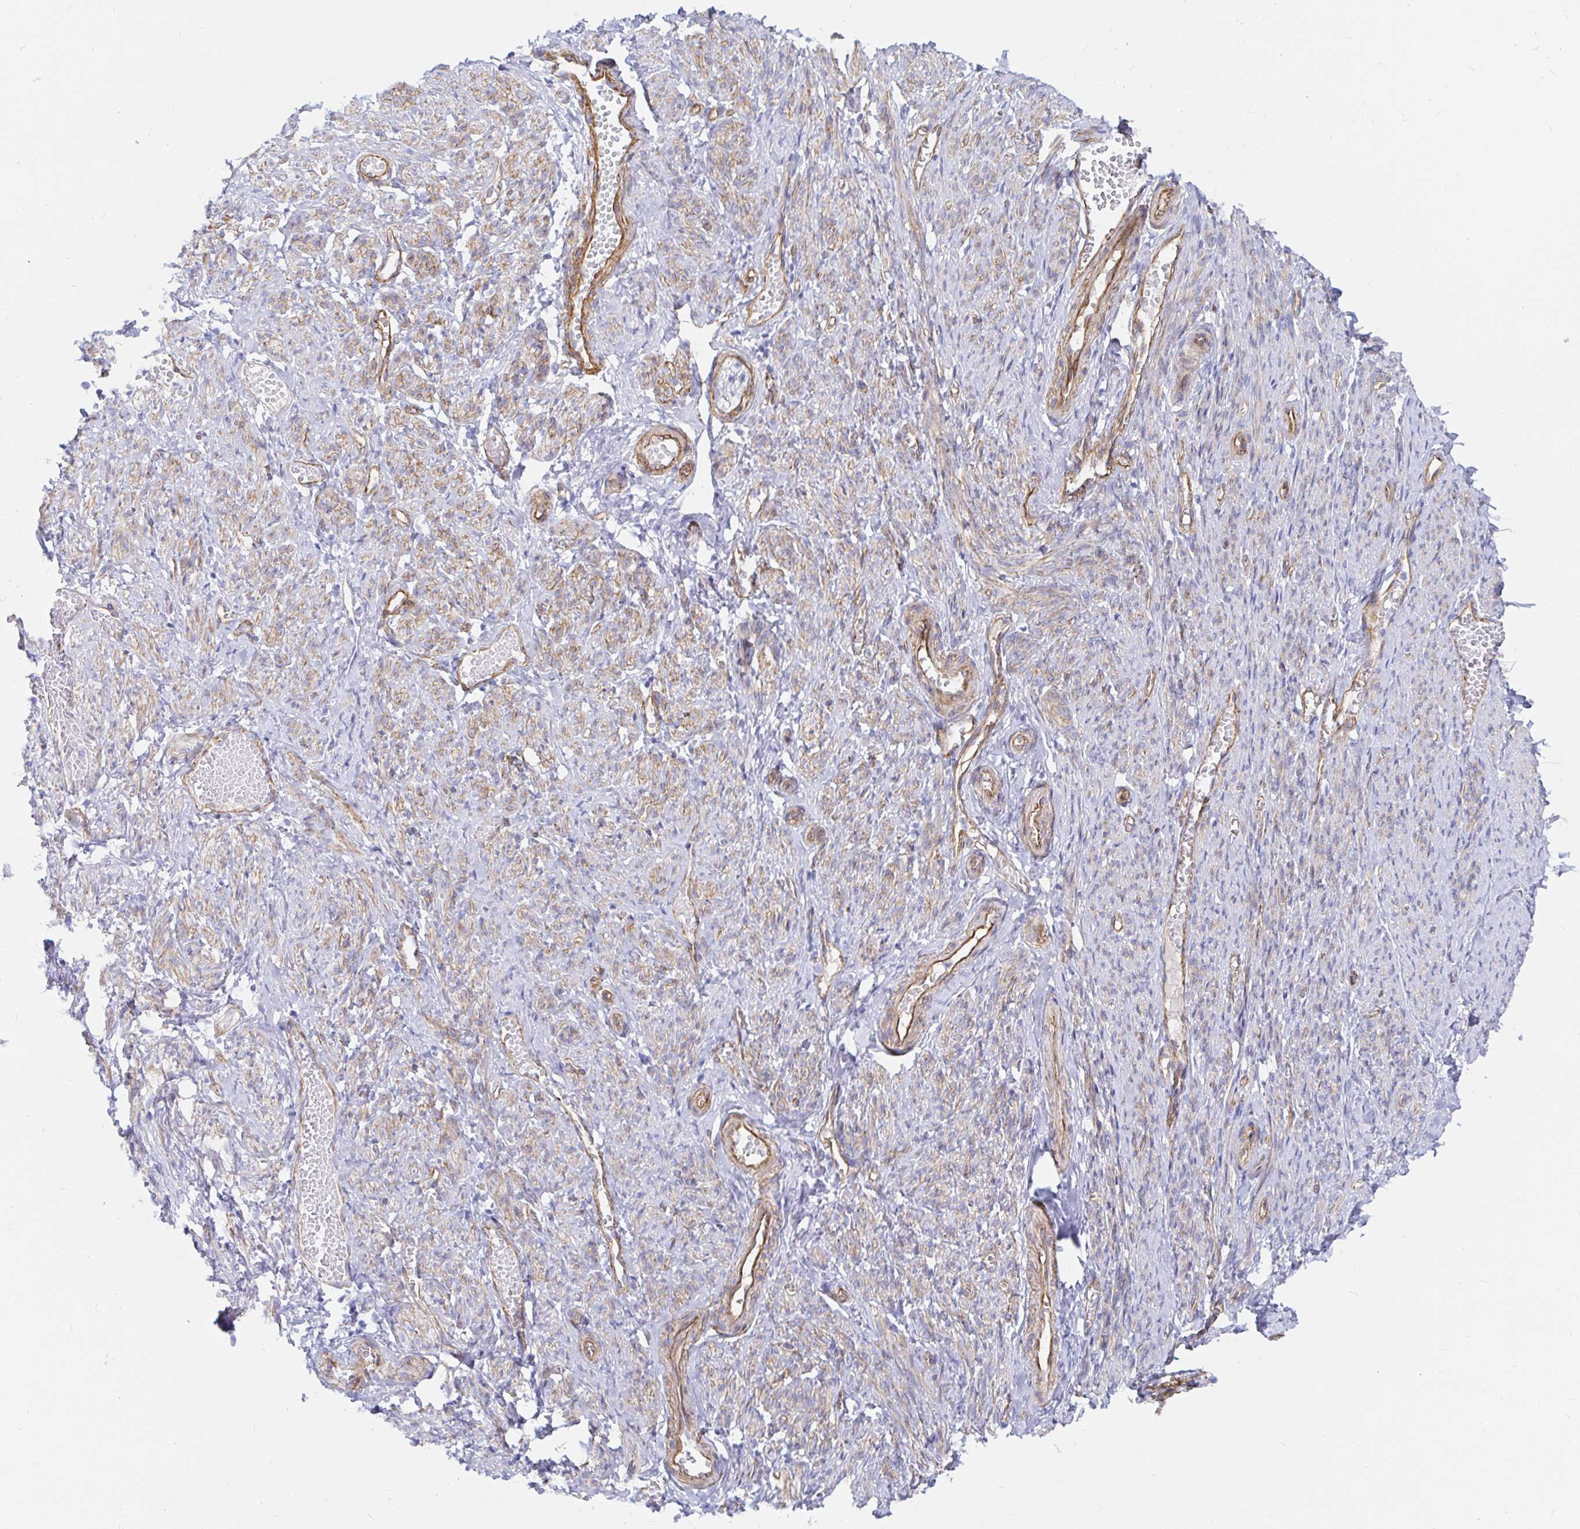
{"staining": {"intensity": "moderate", "quantity": "25%-75%", "location": "cytoplasmic/membranous"}, "tissue": "smooth muscle", "cell_type": "Smooth muscle cells", "image_type": "normal", "snomed": [{"axis": "morphology", "description": "Normal tissue, NOS"}, {"axis": "topography", "description": "Smooth muscle"}], "caption": "Smooth muscle was stained to show a protein in brown. There is medium levels of moderate cytoplasmic/membranous expression in approximately 25%-75% of smooth muscle cells. (IHC, brightfield microscopy, high magnification).", "gene": "COX16", "patient": {"sex": "female", "age": 65}}